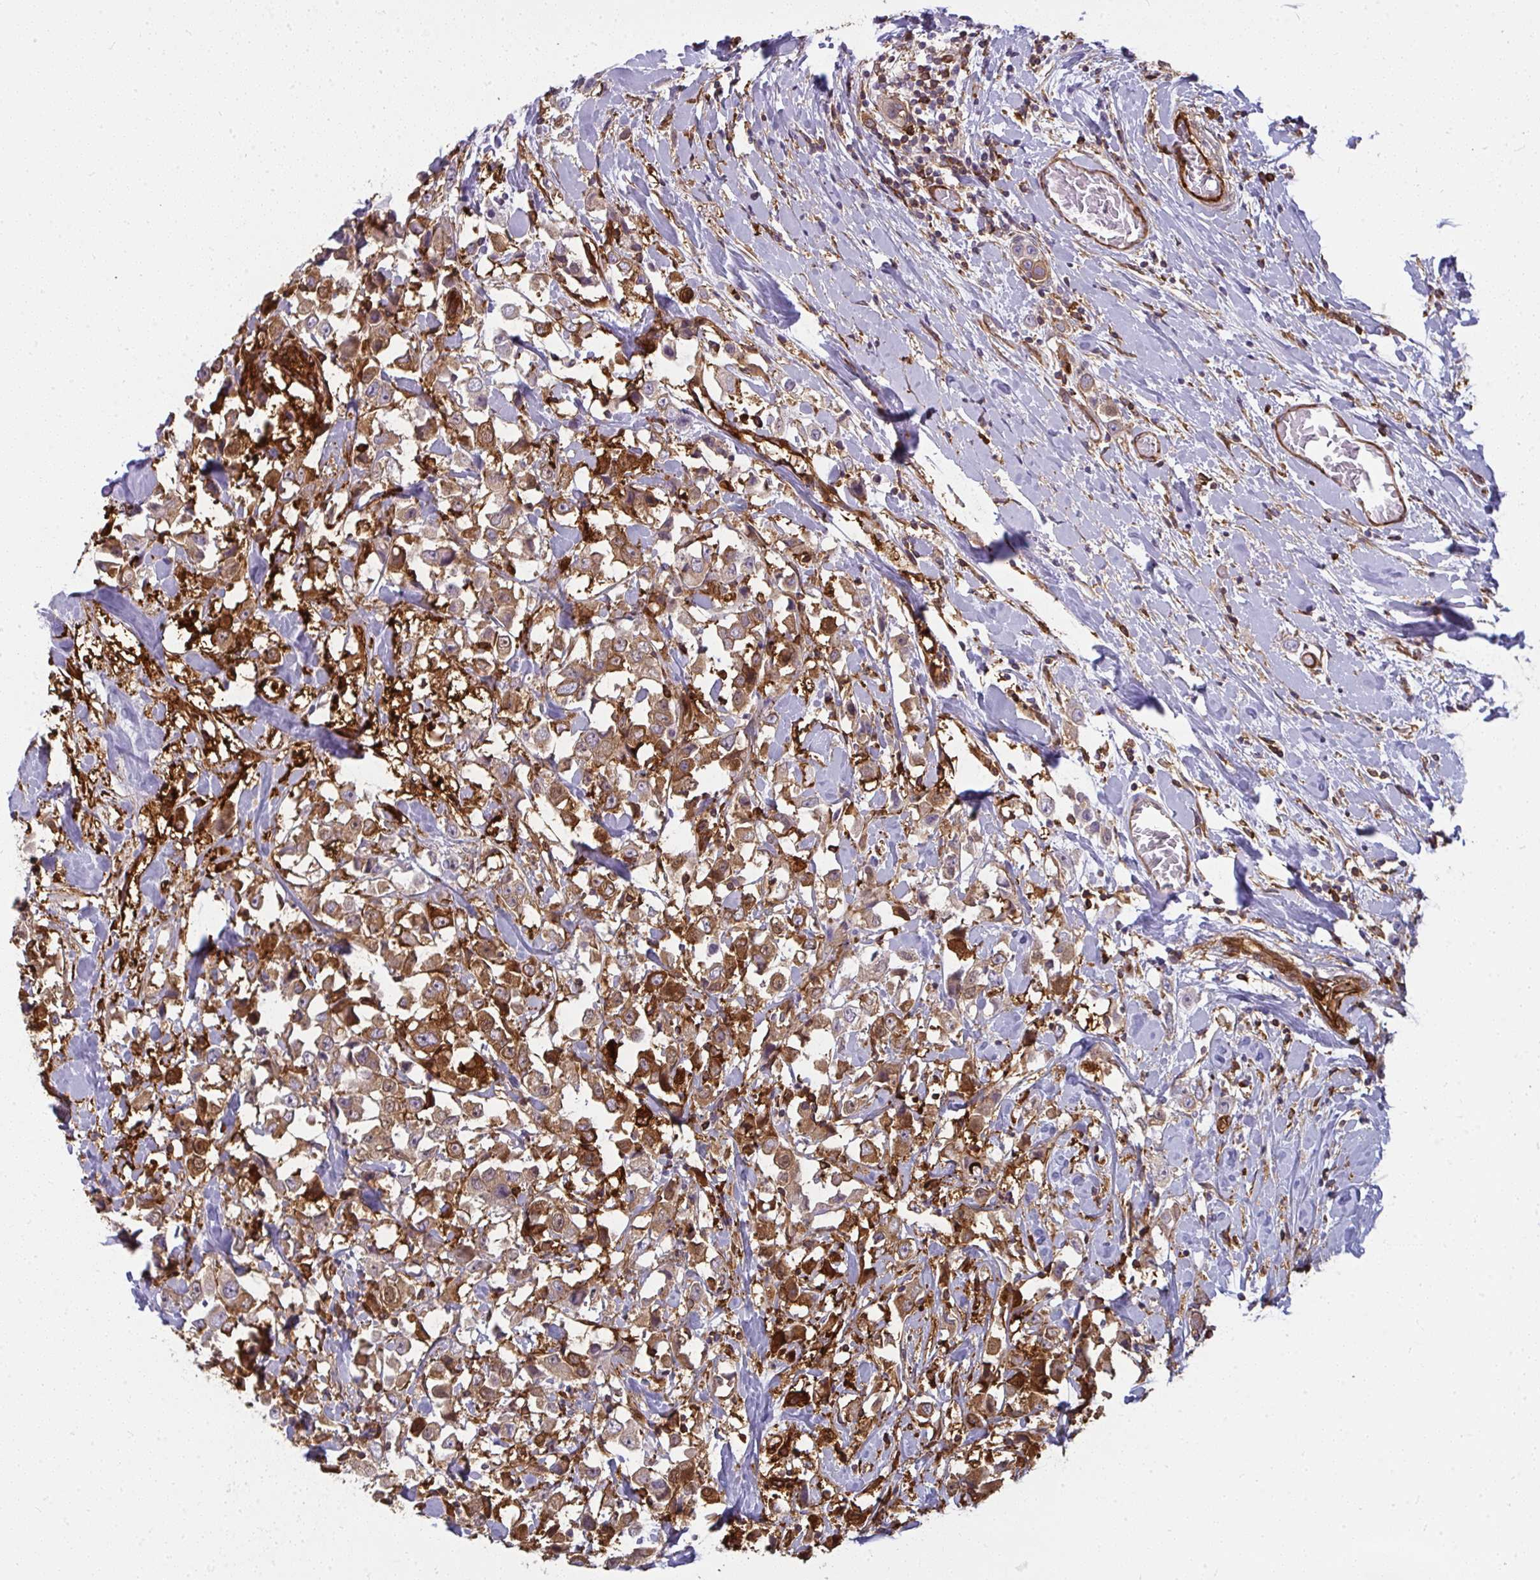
{"staining": {"intensity": "moderate", "quantity": ">75%", "location": "cytoplasmic/membranous"}, "tissue": "breast cancer", "cell_type": "Tumor cells", "image_type": "cancer", "snomed": [{"axis": "morphology", "description": "Duct carcinoma"}, {"axis": "topography", "description": "Breast"}], "caption": "DAB immunohistochemical staining of human breast cancer demonstrates moderate cytoplasmic/membranous protein expression in about >75% of tumor cells.", "gene": "IFIT3", "patient": {"sex": "female", "age": 61}}